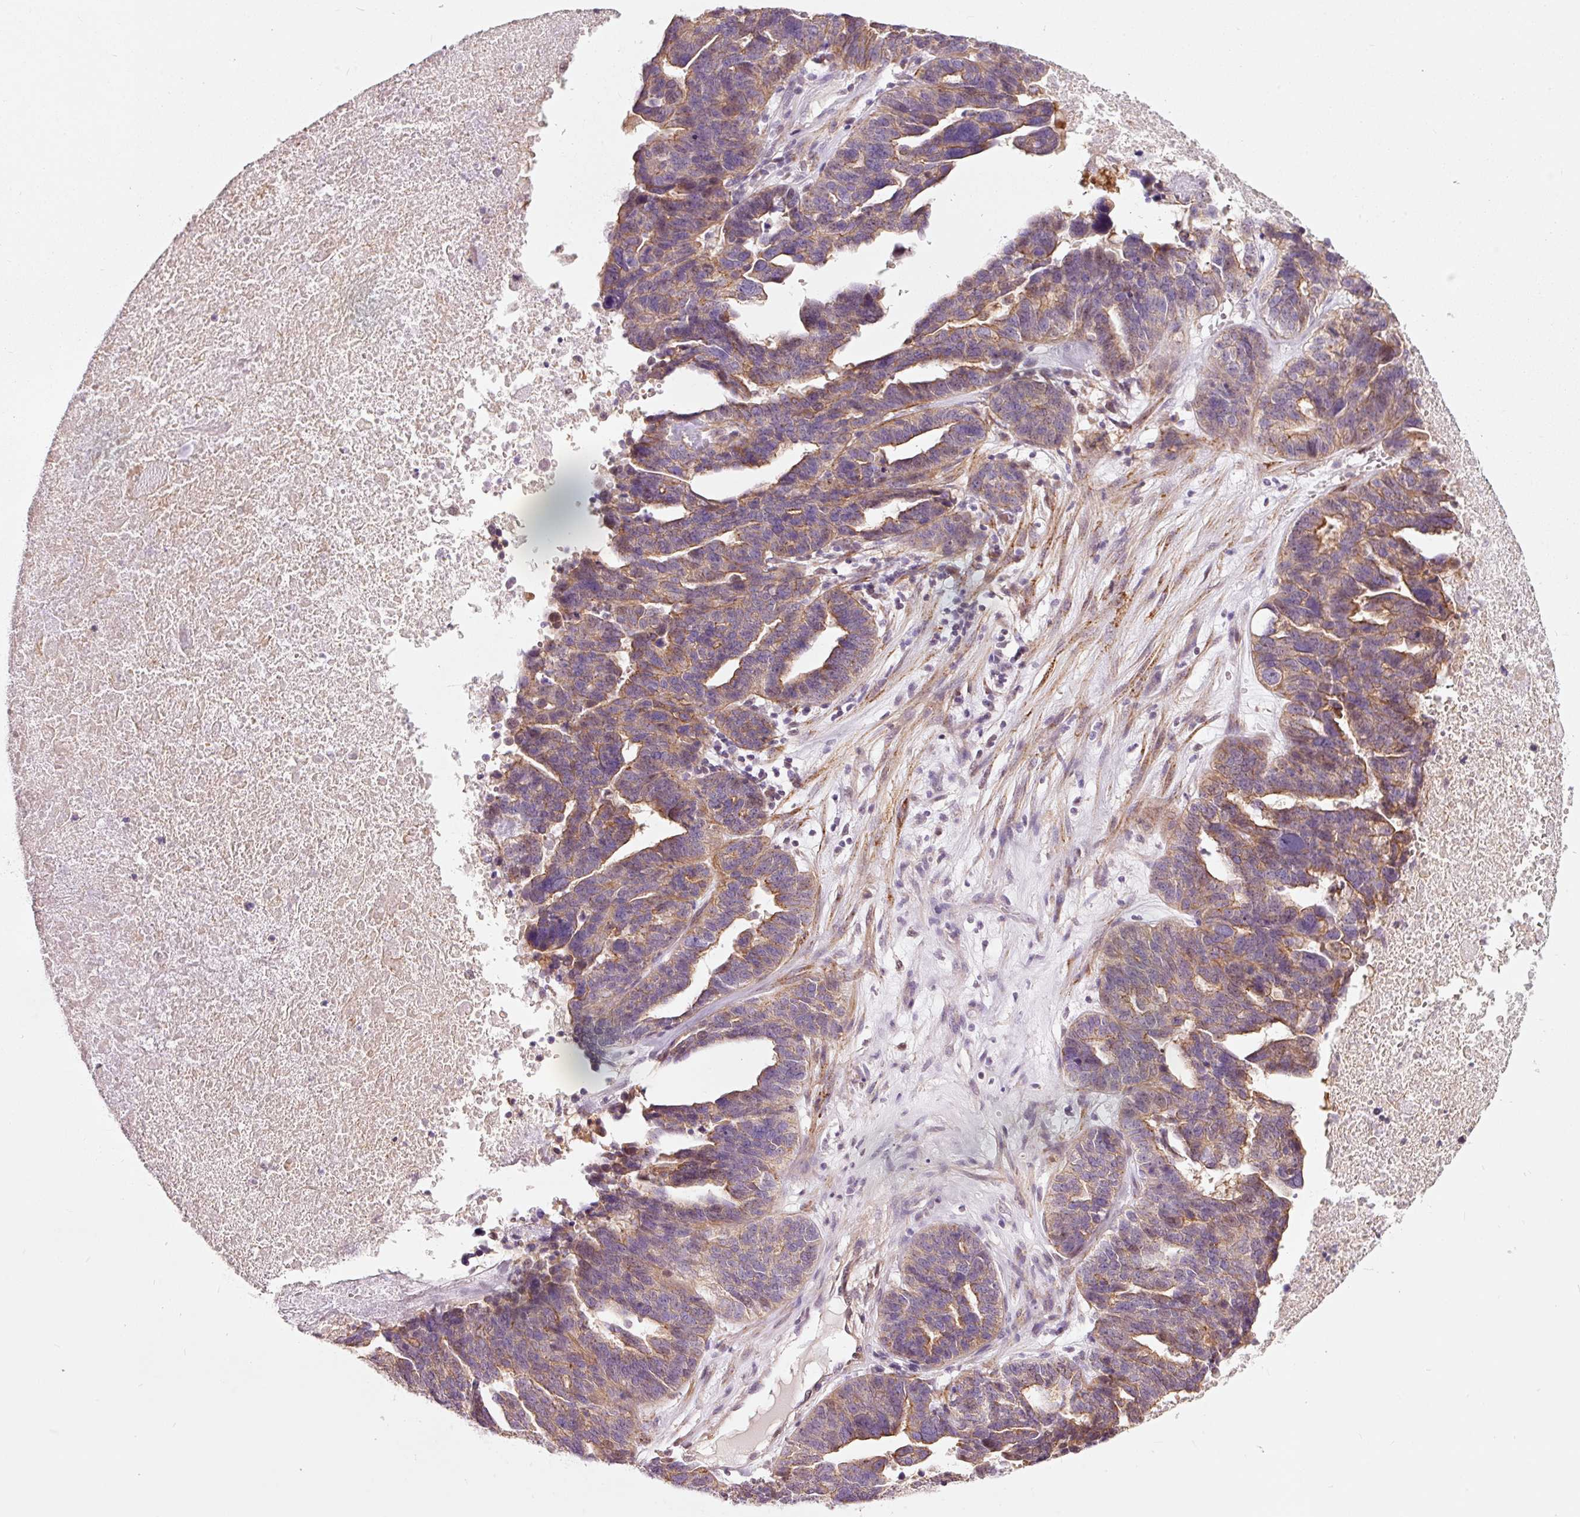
{"staining": {"intensity": "moderate", "quantity": "25%-75%", "location": "cytoplasmic/membranous"}, "tissue": "ovarian cancer", "cell_type": "Tumor cells", "image_type": "cancer", "snomed": [{"axis": "morphology", "description": "Cystadenocarcinoma, serous, NOS"}, {"axis": "topography", "description": "Ovary"}], "caption": "Immunohistochemistry of human ovarian cancer displays medium levels of moderate cytoplasmic/membranous expression in about 25%-75% of tumor cells. (DAB (3,3'-diaminobenzidine) = brown stain, brightfield microscopy at high magnification).", "gene": "DAPP1", "patient": {"sex": "female", "age": 59}}